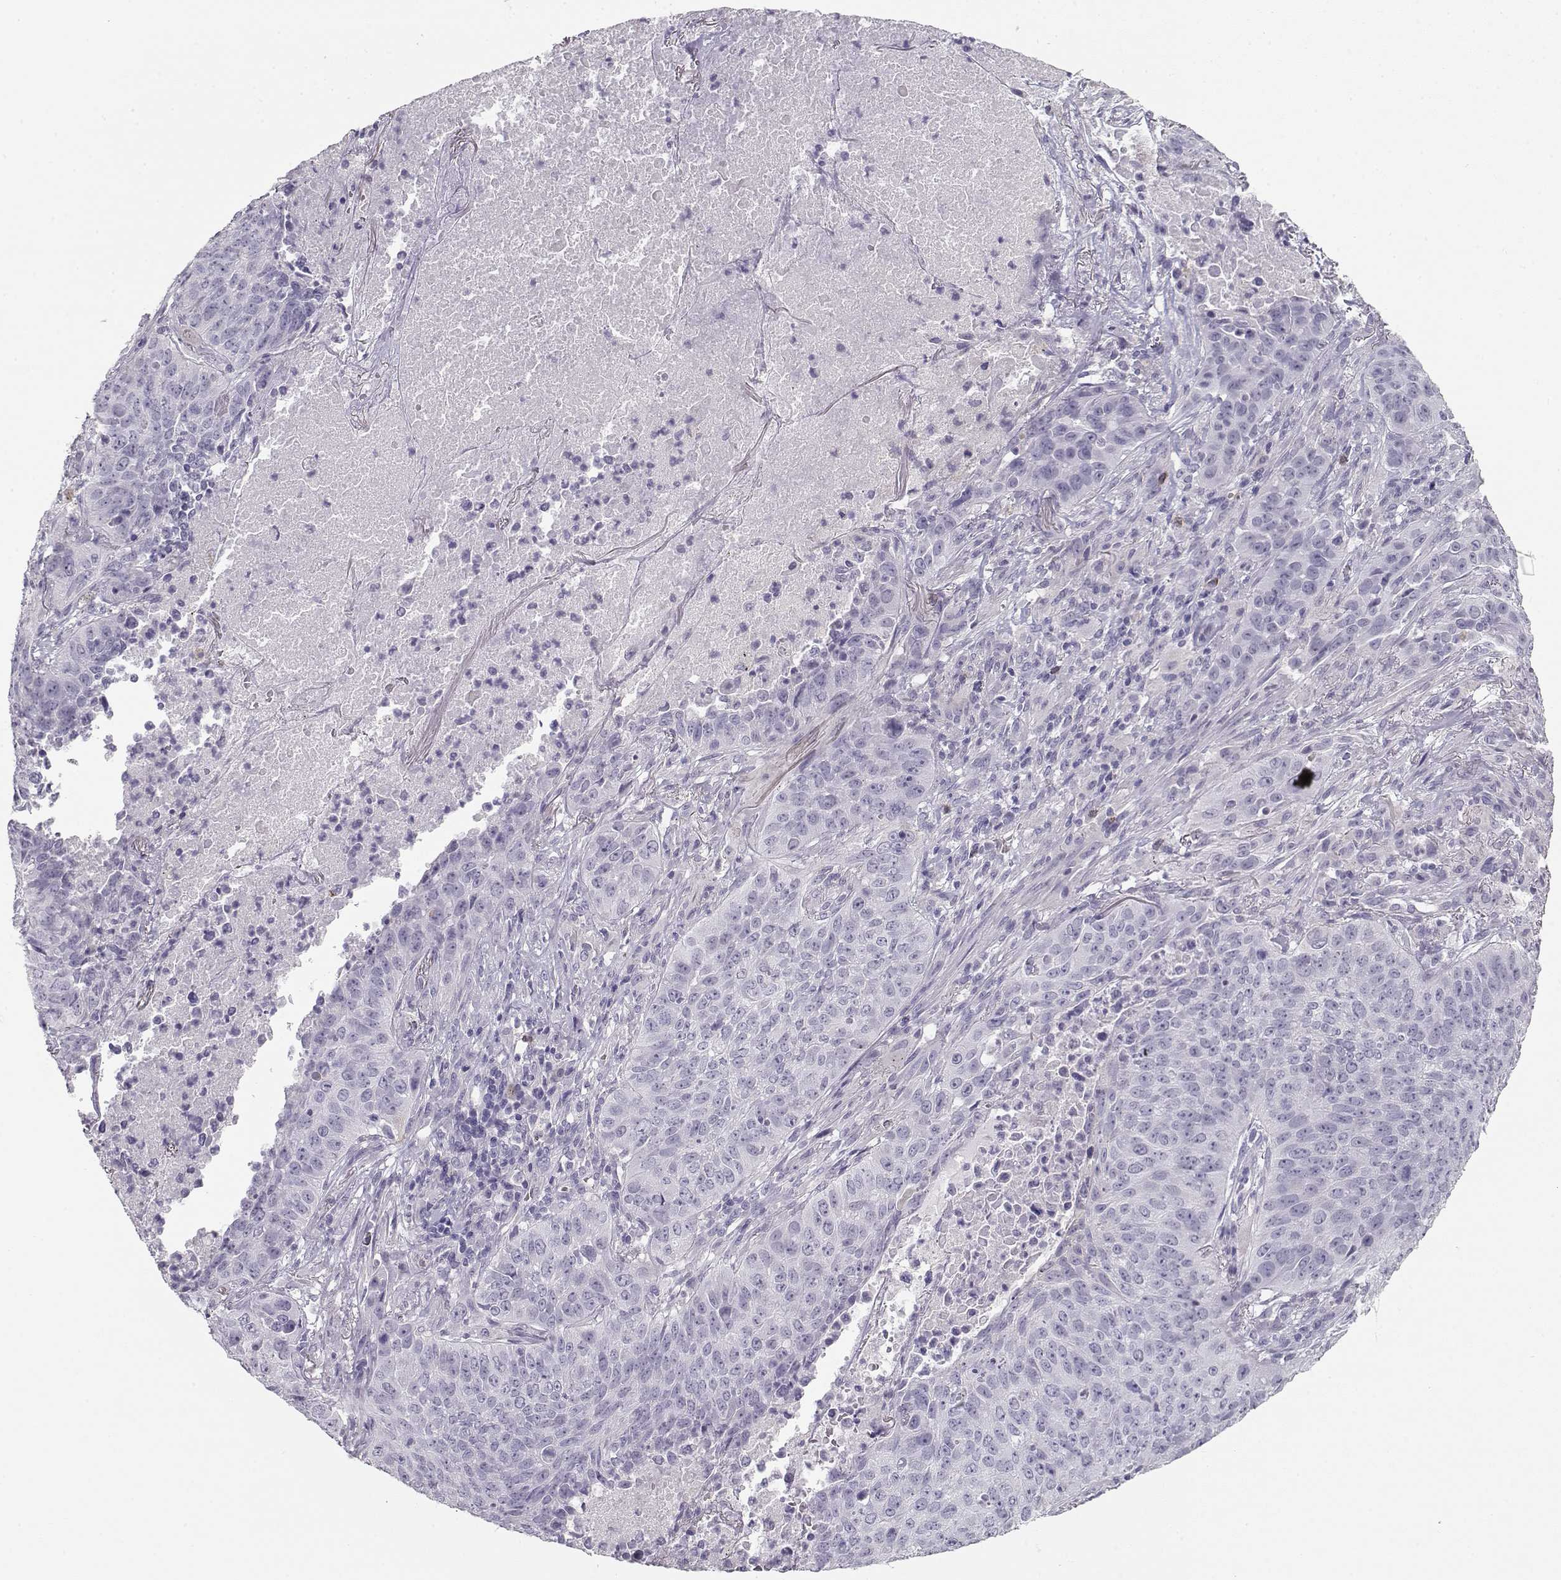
{"staining": {"intensity": "negative", "quantity": "none", "location": "none"}, "tissue": "lung cancer", "cell_type": "Tumor cells", "image_type": "cancer", "snomed": [{"axis": "morphology", "description": "Normal tissue, NOS"}, {"axis": "morphology", "description": "Squamous cell carcinoma, NOS"}, {"axis": "topography", "description": "Bronchus"}, {"axis": "topography", "description": "Lung"}], "caption": "Immunohistochemical staining of human lung cancer reveals no significant staining in tumor cells.", "gene": "NUTM1", "patient": {"sex": "male", "age": 64}}